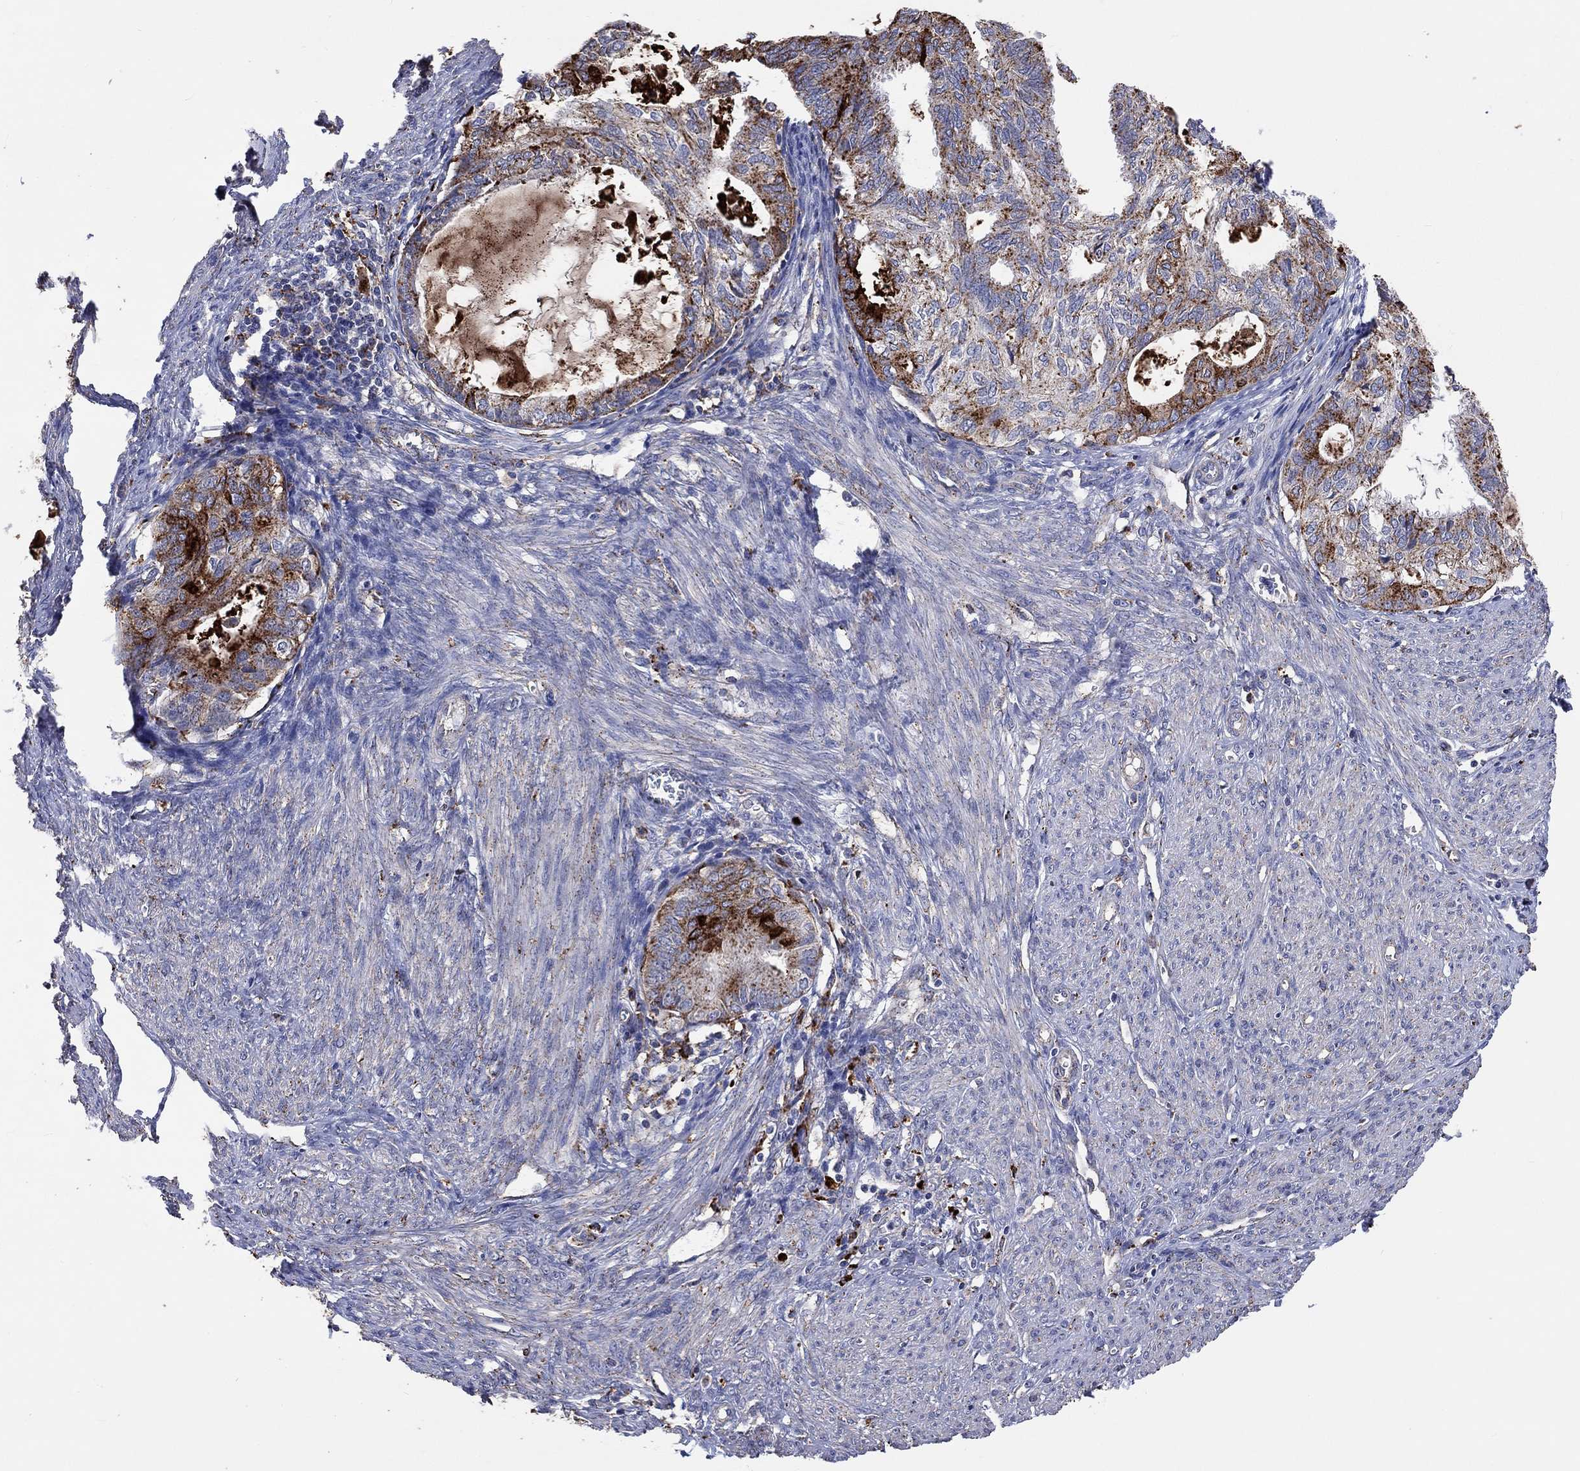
{"staining": {"intensity": "moderate", "quantity": ">75%", "location": "cytoplasmic/membranous"}, "tissue": "endometrial cancer", "cell_type": "Tumor cells", "image_type": "cancer", "snomed": [{"axis": "morphology", "description": "Adenocarcinoma, NOS"}, {"axis": "topography", "description": "Endometrium"}], "caption": "The immunohistochemical stain labels moderate cytoplasmic/membranous positivity in tumor cells of endometrial cancer tissue.", "gene": "CTSB", "patient": {"sex": "female", "age": 86}}